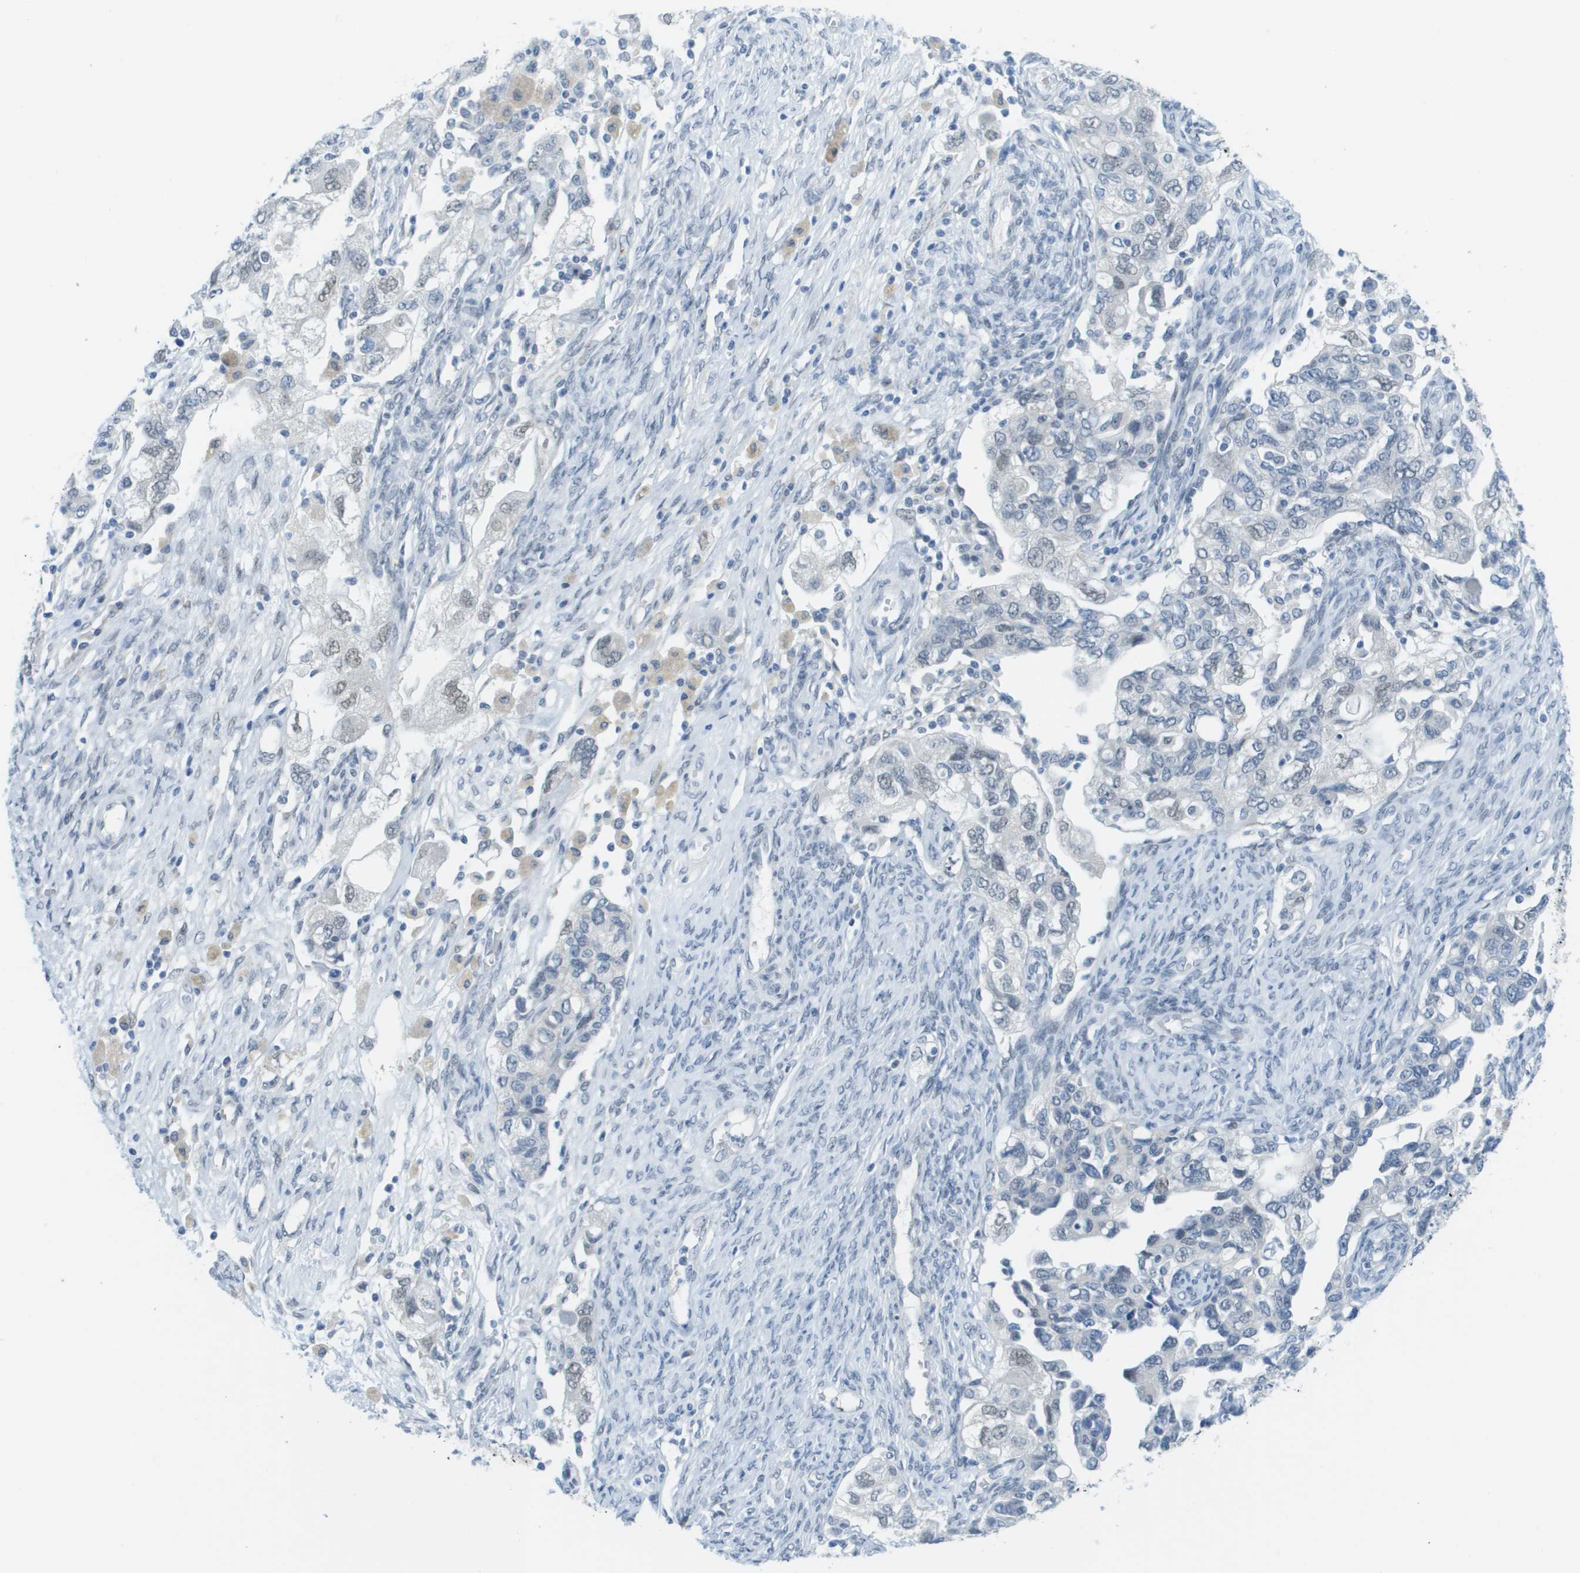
{"staining": {"intensity": "negative", "quantity": "none", "location": "none"}, "tissue": "ovarian cancer", "cell_type": "Tumor cells", "image_type": "cancer", "snomed": [{"axis": "morphology", "description": "Carcinoma, NOS"}, {"axis": "morphology", "description": "Cystadenocarcinoma, serous, NOS"}, {"axis": "topography", "description": "Ovary"}], "caption": "Micrograph shows no protein positivity in tumor cells of ovarian serous cystadenocarcinoma tissue. The staining was performed using DAB to visualize the protein expression in brown, while the nuclei were stained in blue with hematoxylin (Magnification: 20x).", "gene": "ARID1B", "patient": {"sex": "female", "age": 69}}